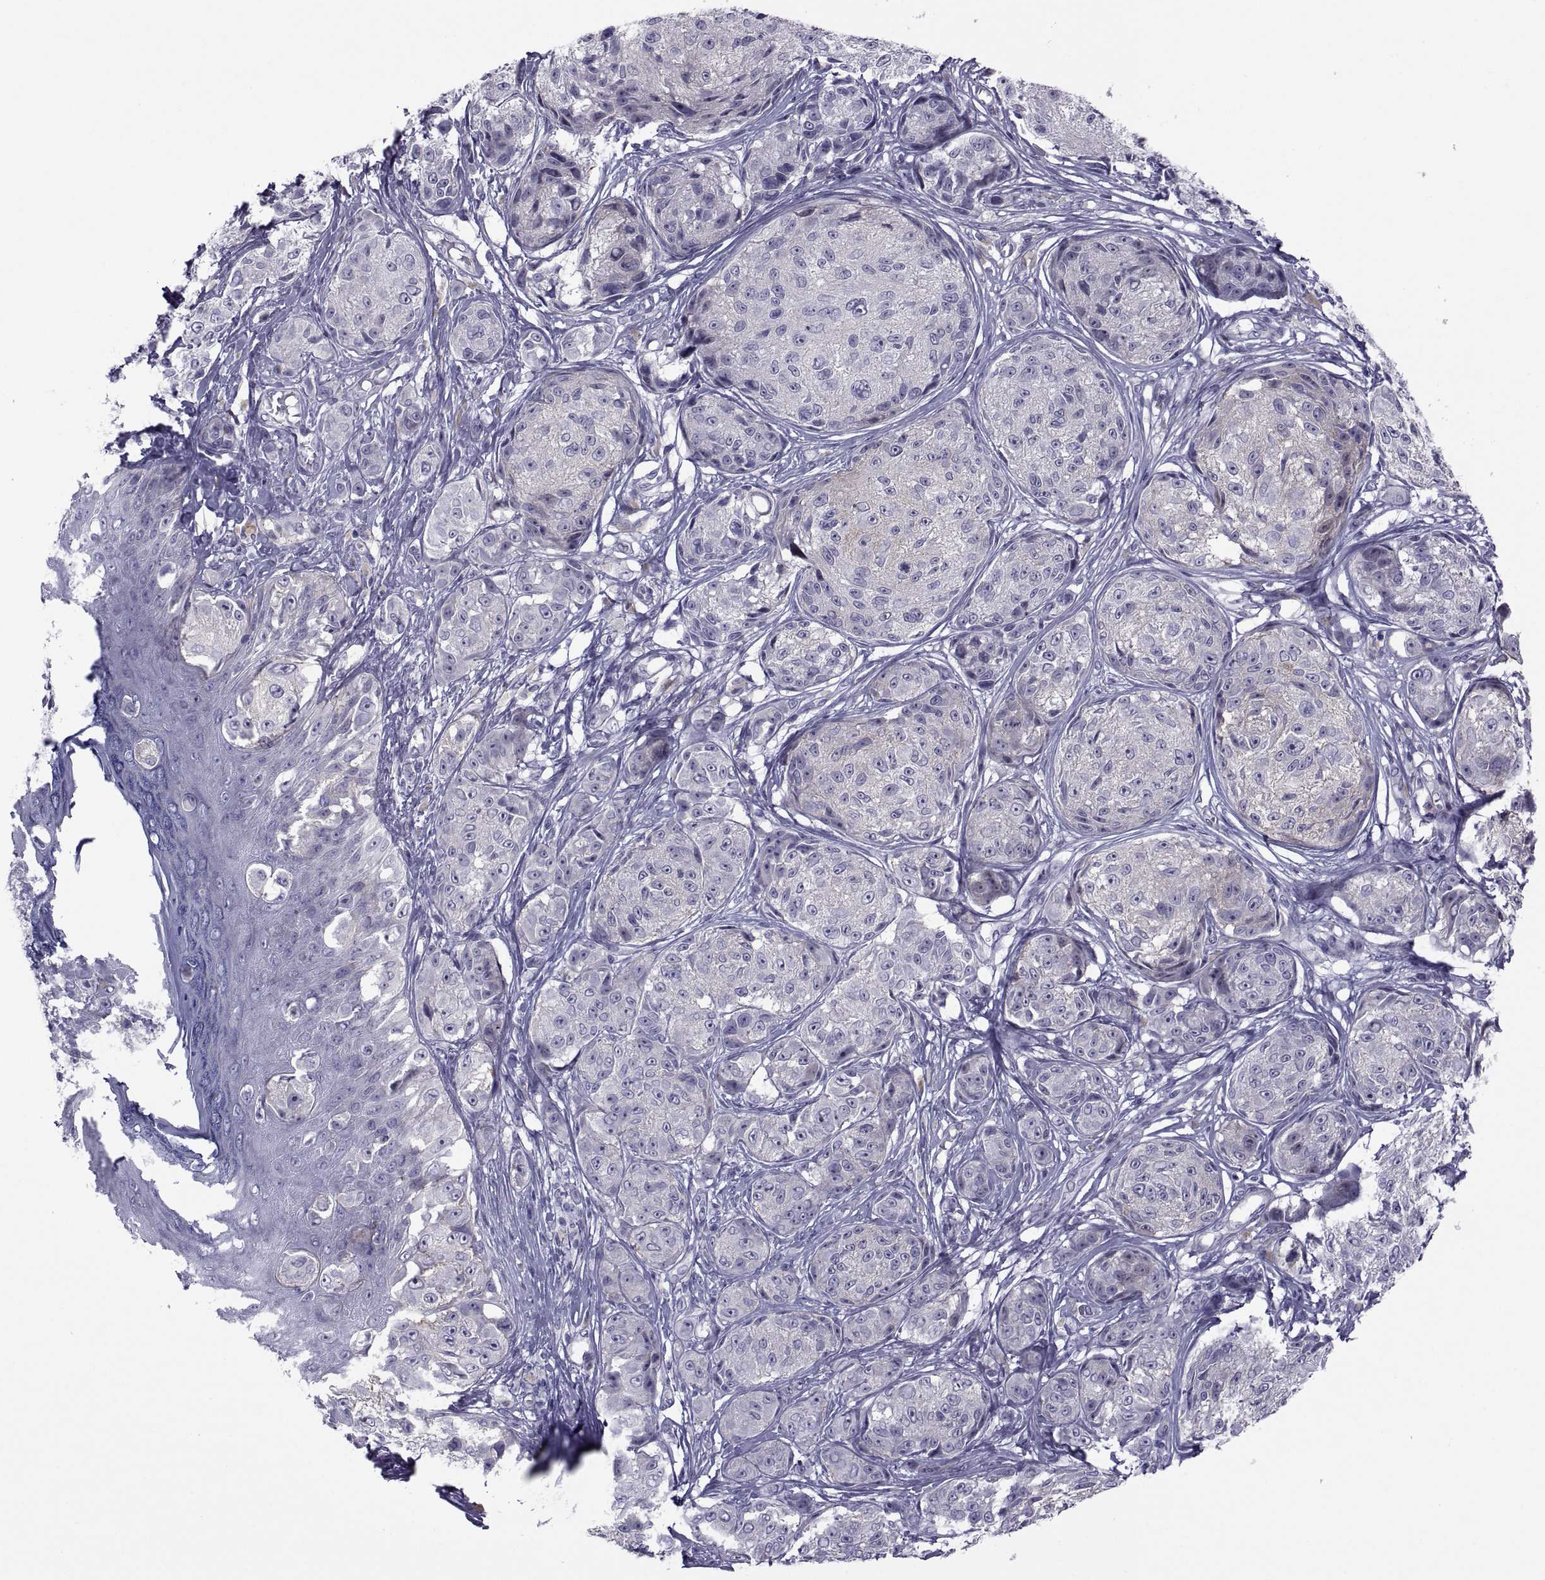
{"staining": {"intensity": "negative", "quantity": "none", "location": "none"}, "tissue": "melanoma", "cell_type": "Tumor cells", "image_type": "cancer", "snomed": [{"axis": "morphology", "description": "Malignant melanoma, NOS"}, {"axis": "topography", "description": "Skin"}], "caption": "The histopathology image reveals no significant positivity in tumor cells of malignant melanoma.", "gene": "TMEM158", "patient": {"sex": "male", "age": 61}}